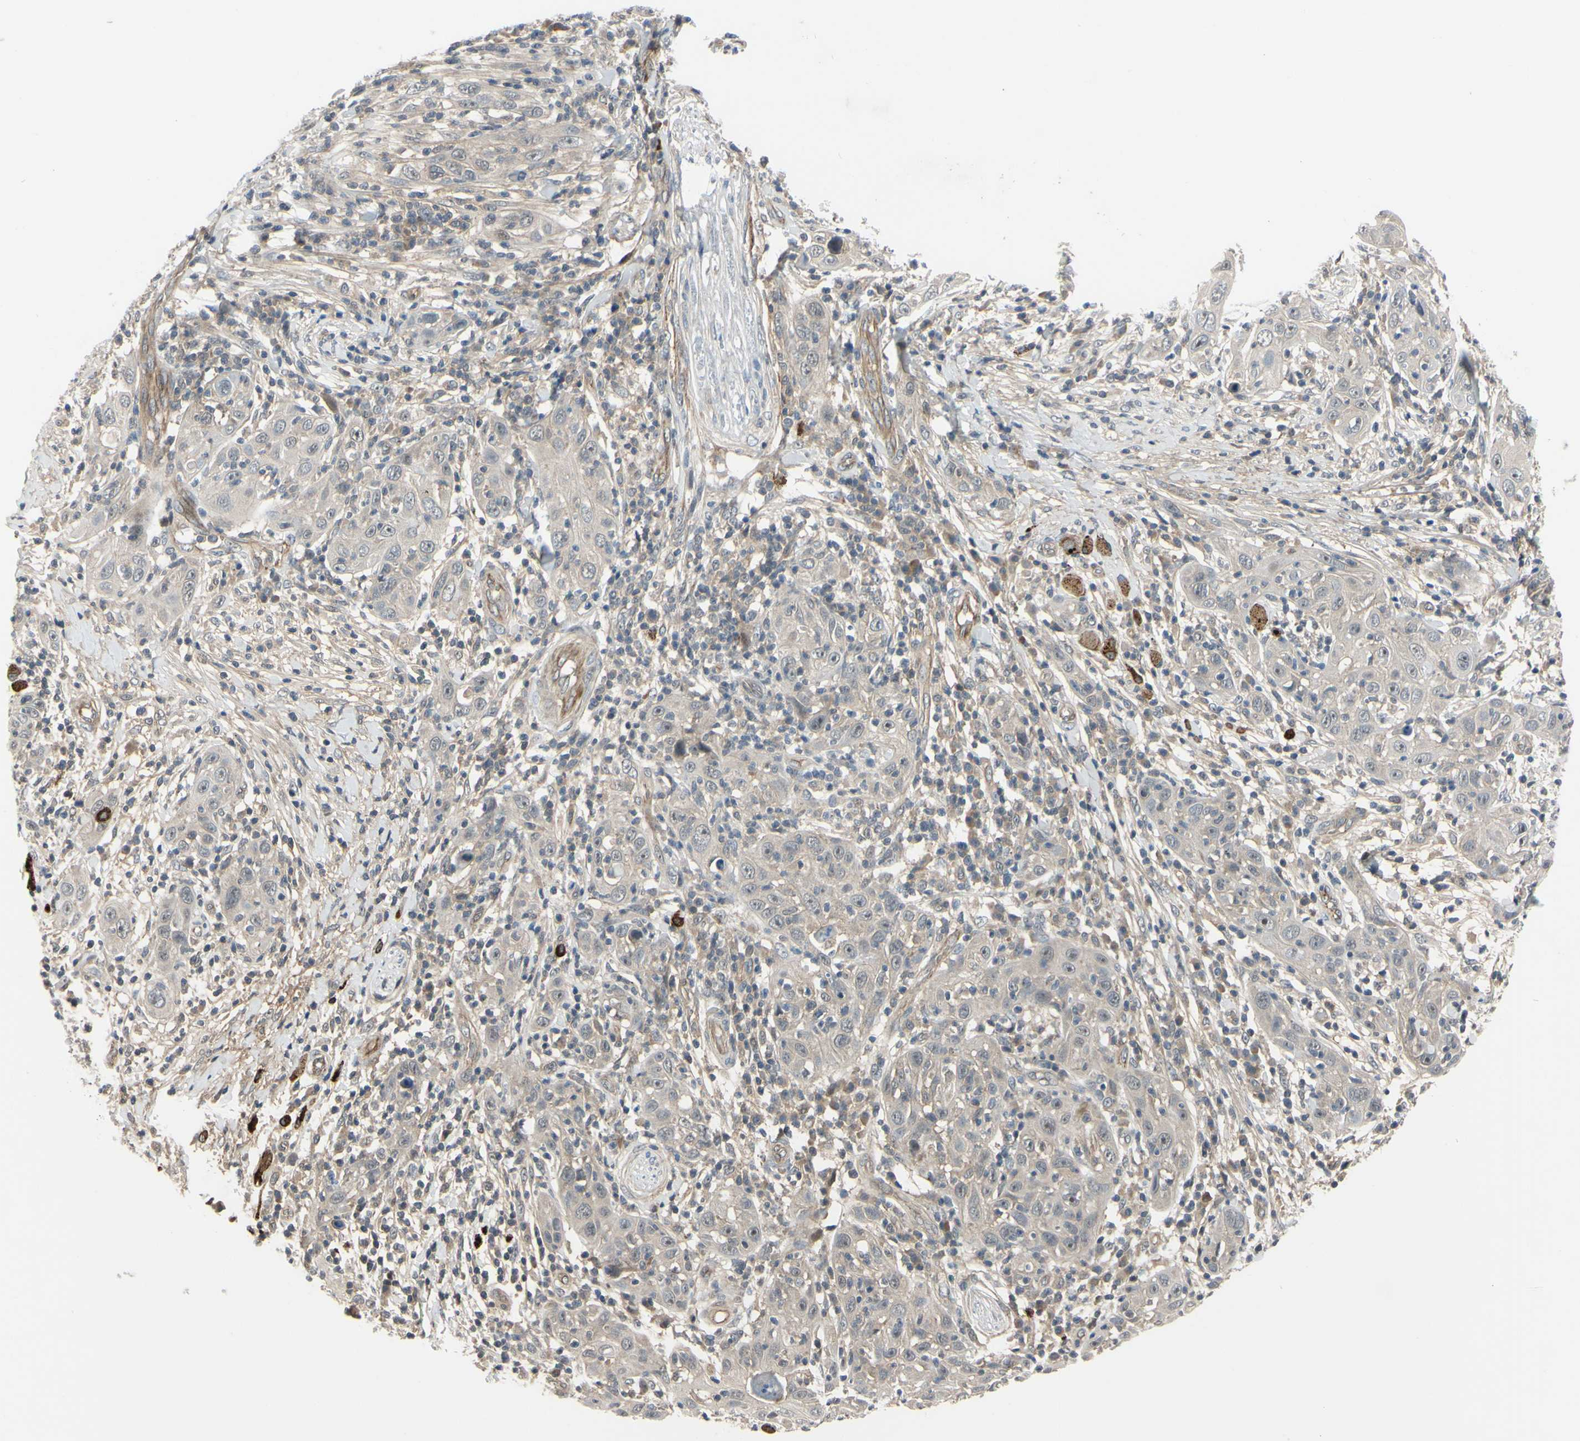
{"staining": {"intensity": "negative", "quantity": "none", "location": "none"}, "tissue": "skin cancer", "cell_type": "Tumor cells", "image_type": "cancer", "snomed": [{"axis": "morphology", "description": "Squamous cell carcinoma, NOS"}, {"axis": "topography", "description": "Skin"}], "caption": "Immunohistochemistry (IHC) of skin squamous cell carcinoma reveals no staining in tumor cells.", "gene": "COMMD9", "patient": {"sex": "female", "age": 88}}